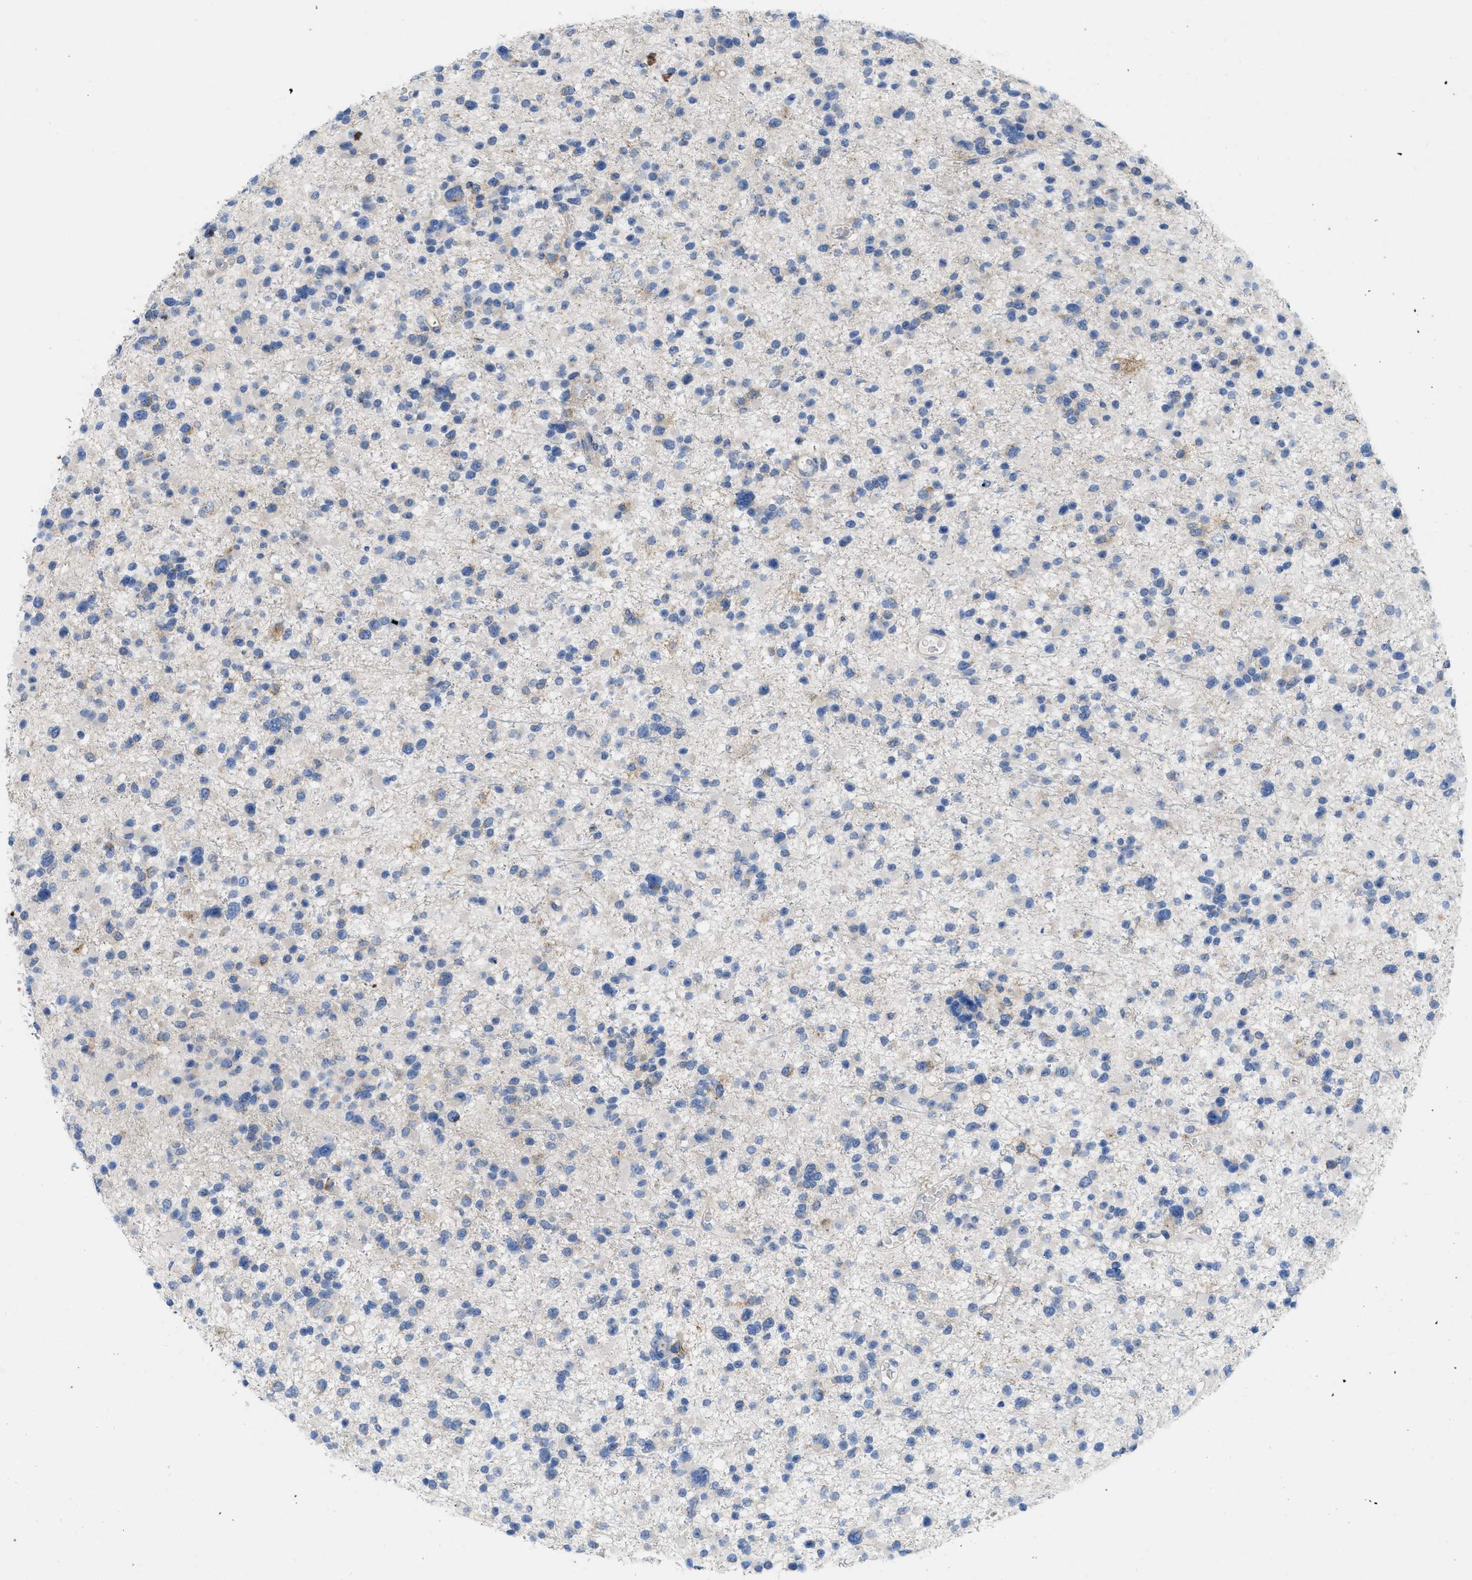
{"staining": {"intensity": "negative", "quantity": "none", "location": "none"}, "tissue": "glioma", "cell_type": "Tumor cells", "image_type": "cancer", "snomed": [{"axis": "morphology", "description": "Glioma, malignant, Low grade"}, {"axis": "topography", "description": "Brain"}], "caption": "This image is of malignant low-grade glioma stained with IHC to label a protein in brown with the nuclei are counter-stained blue. There is no positivity in tumor cells.", "gene": "PLPPR5", "patient": {"sex": "female", "age": 22}}